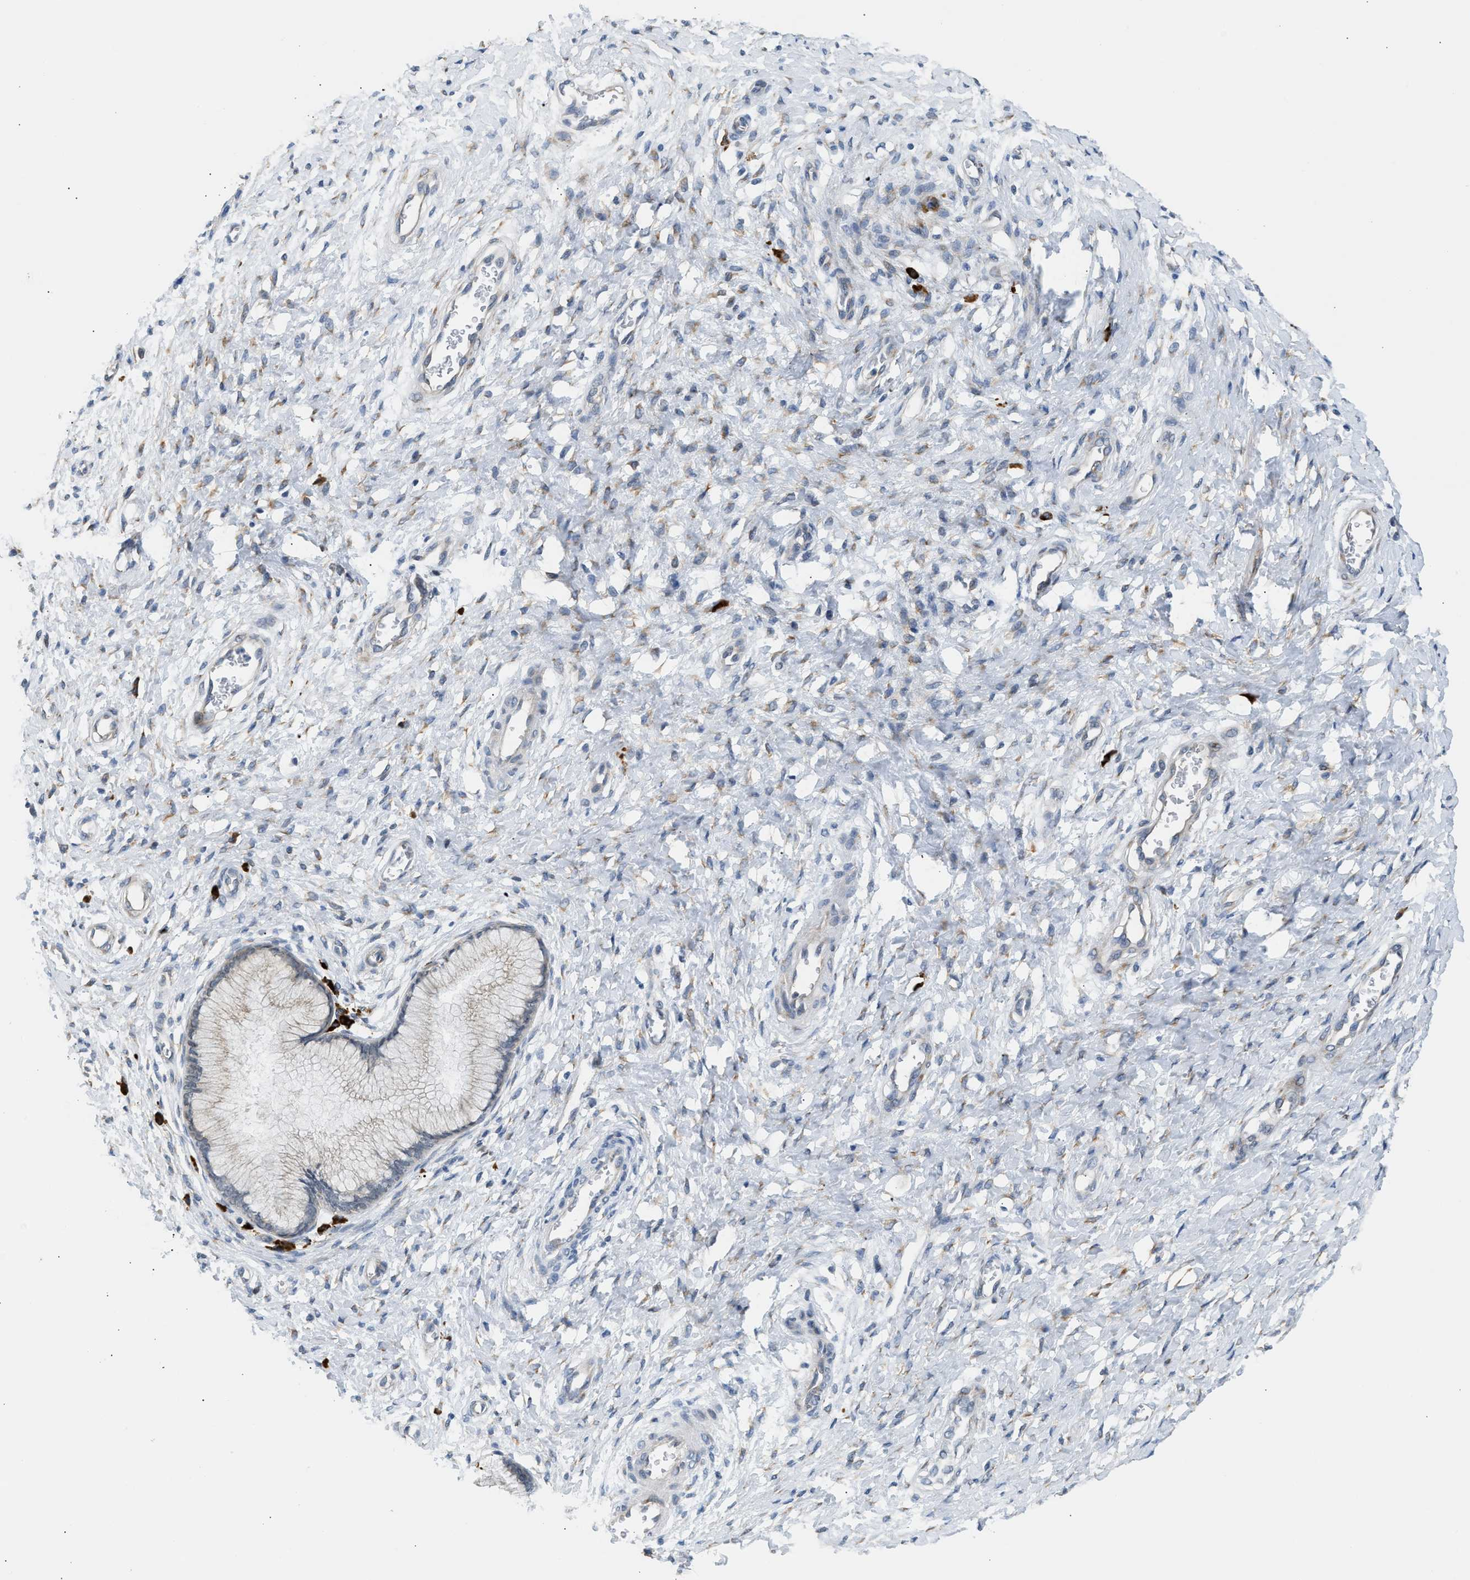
{"staining": {"intensity": "negative", "quantity": "none", "location": "none"}, "tissue": "cervix", "cell_type": "Glandular cells", "image_type": "normal", "snomed": [{"axis": "morphology", "description": "Normal tissue, NOS"}, {"axis": "topography", "description": "Cervix"}], "caption": "This is a photomicrograph of immunohistochemistry staining of unremarkable cervix, which shows no expression in glandular cells.", "gene": "KCNC2", "patient": {"sex": "female", "age": 55}}